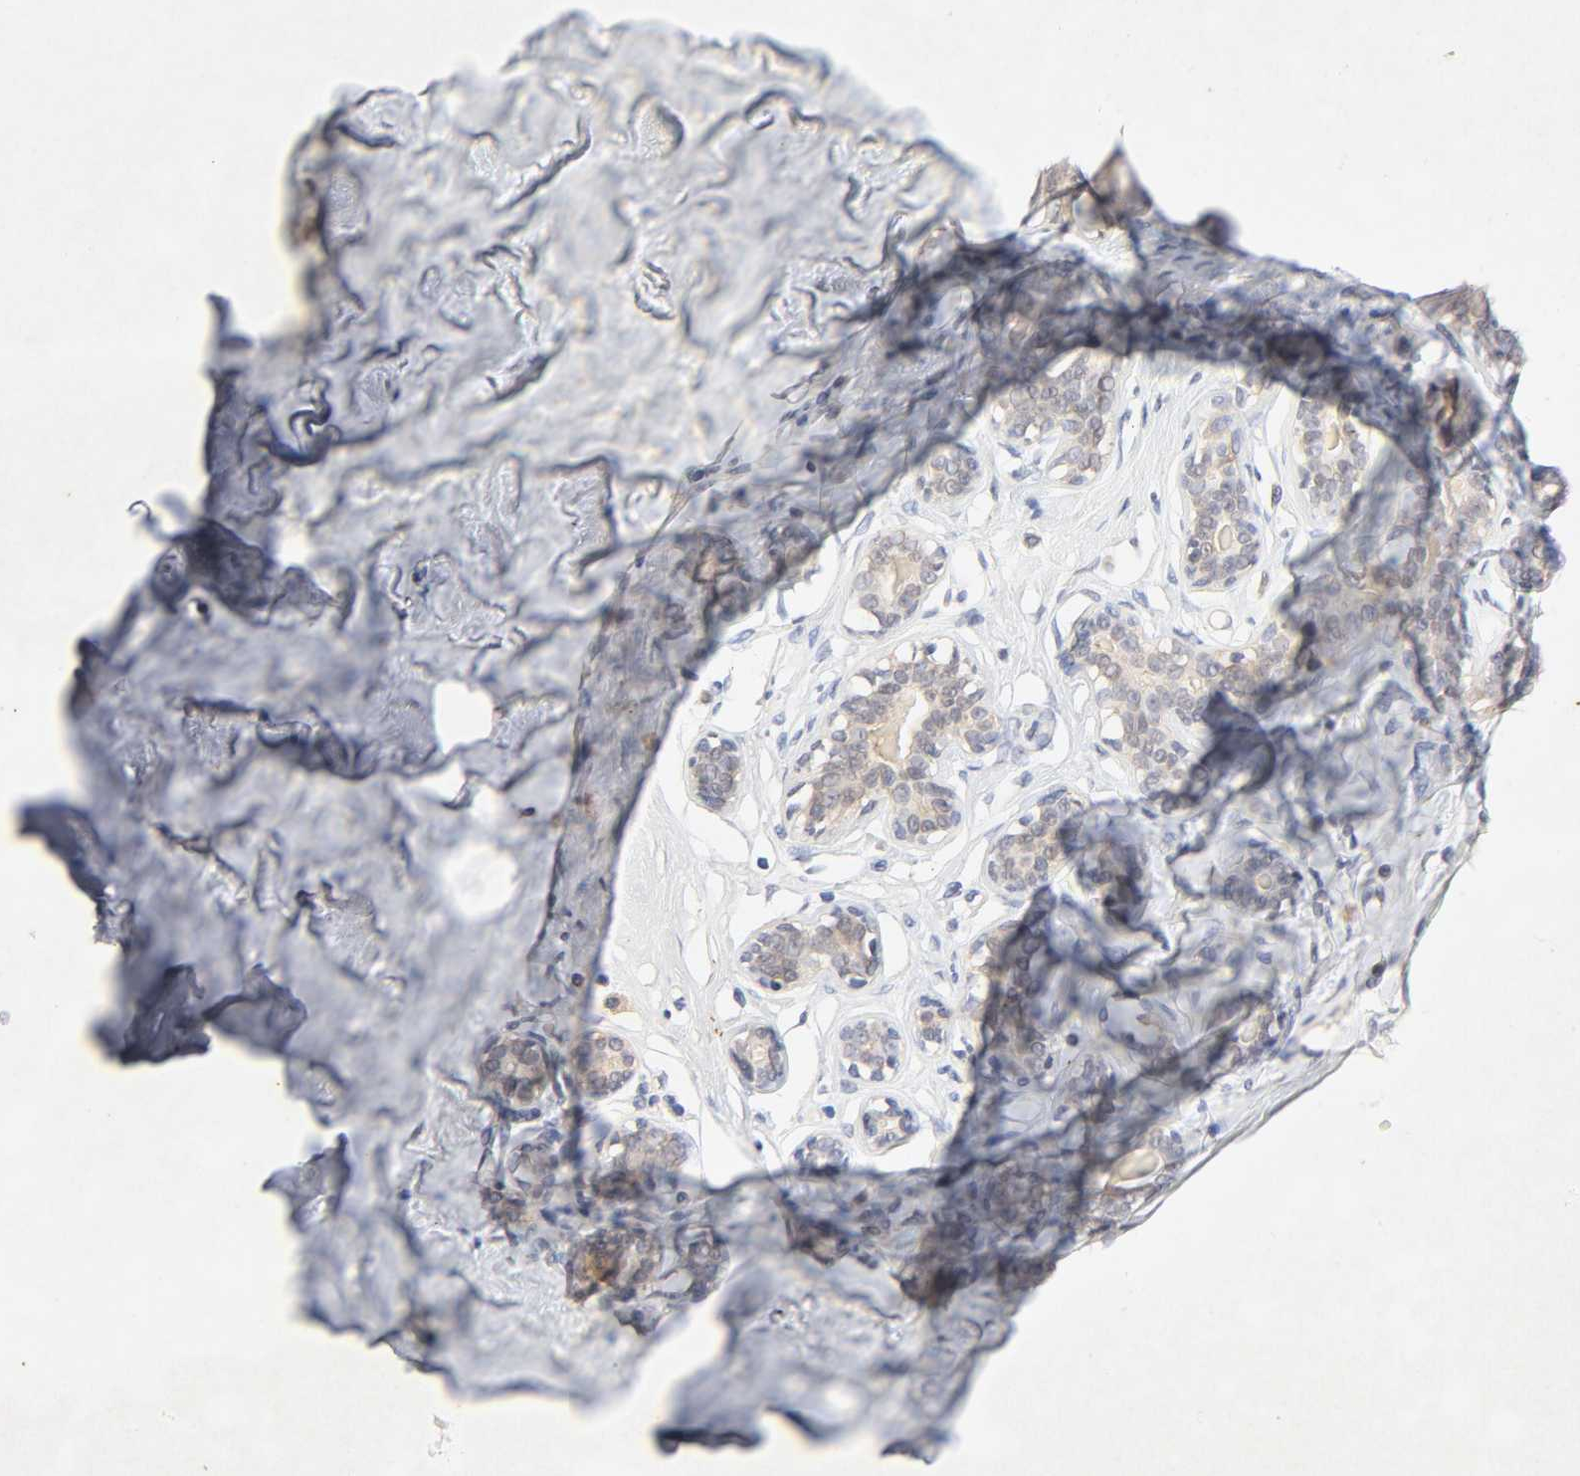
{"staining": {"intensity": "negative", "quantity": "none", "location": "none"}, "tissue": "breast", "cell_type": "Adipocytes", "image_type": "normal", "snomed": [{"axis": "morphology", "description": "Normal tissue, NOS"}, {"axis": "topography", "description": "Breast"}], "caption": "DAB immunohistochemical staining of benign human breast exhibits no significant positivity in adipocytes.", "gene": "CXADR", "patient": {"sex": "female", "age": 23}}